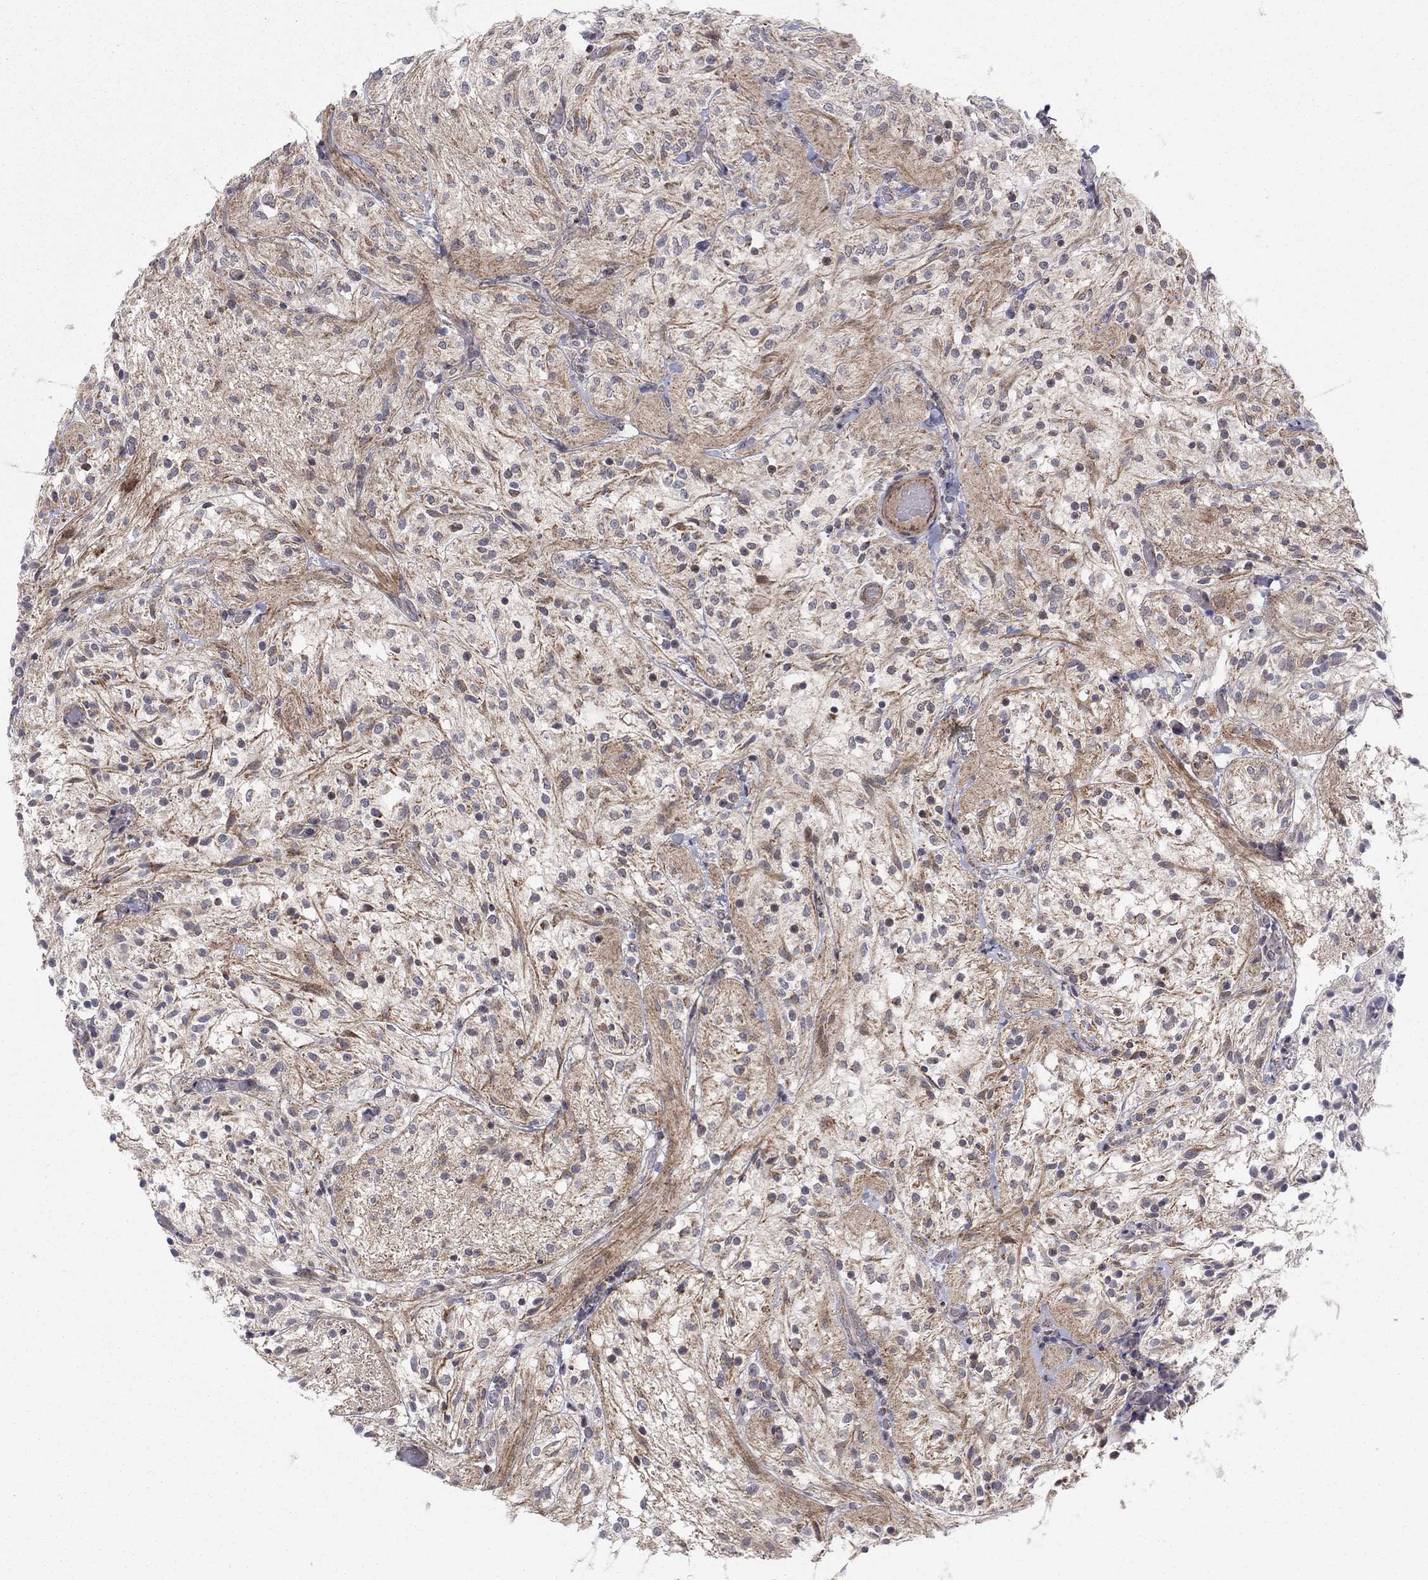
{"staining": {"intensity": "negative", "quantity": "none", "location": "none"}, "tissue": "glioma", "cell_type": "Tumor cells", "image_type": "cancer", "snomed": [{"axis": "morphology", "description": "Glioma, malignant, Low grade"}, {"axis": "topography", "description": "Brain"}], "caption": "Immunohistochemical staining of human glioma displays no significant staining in tumor cells.", "gene": "ZNF395", "patient": {"sex": "male", "age": 3}}